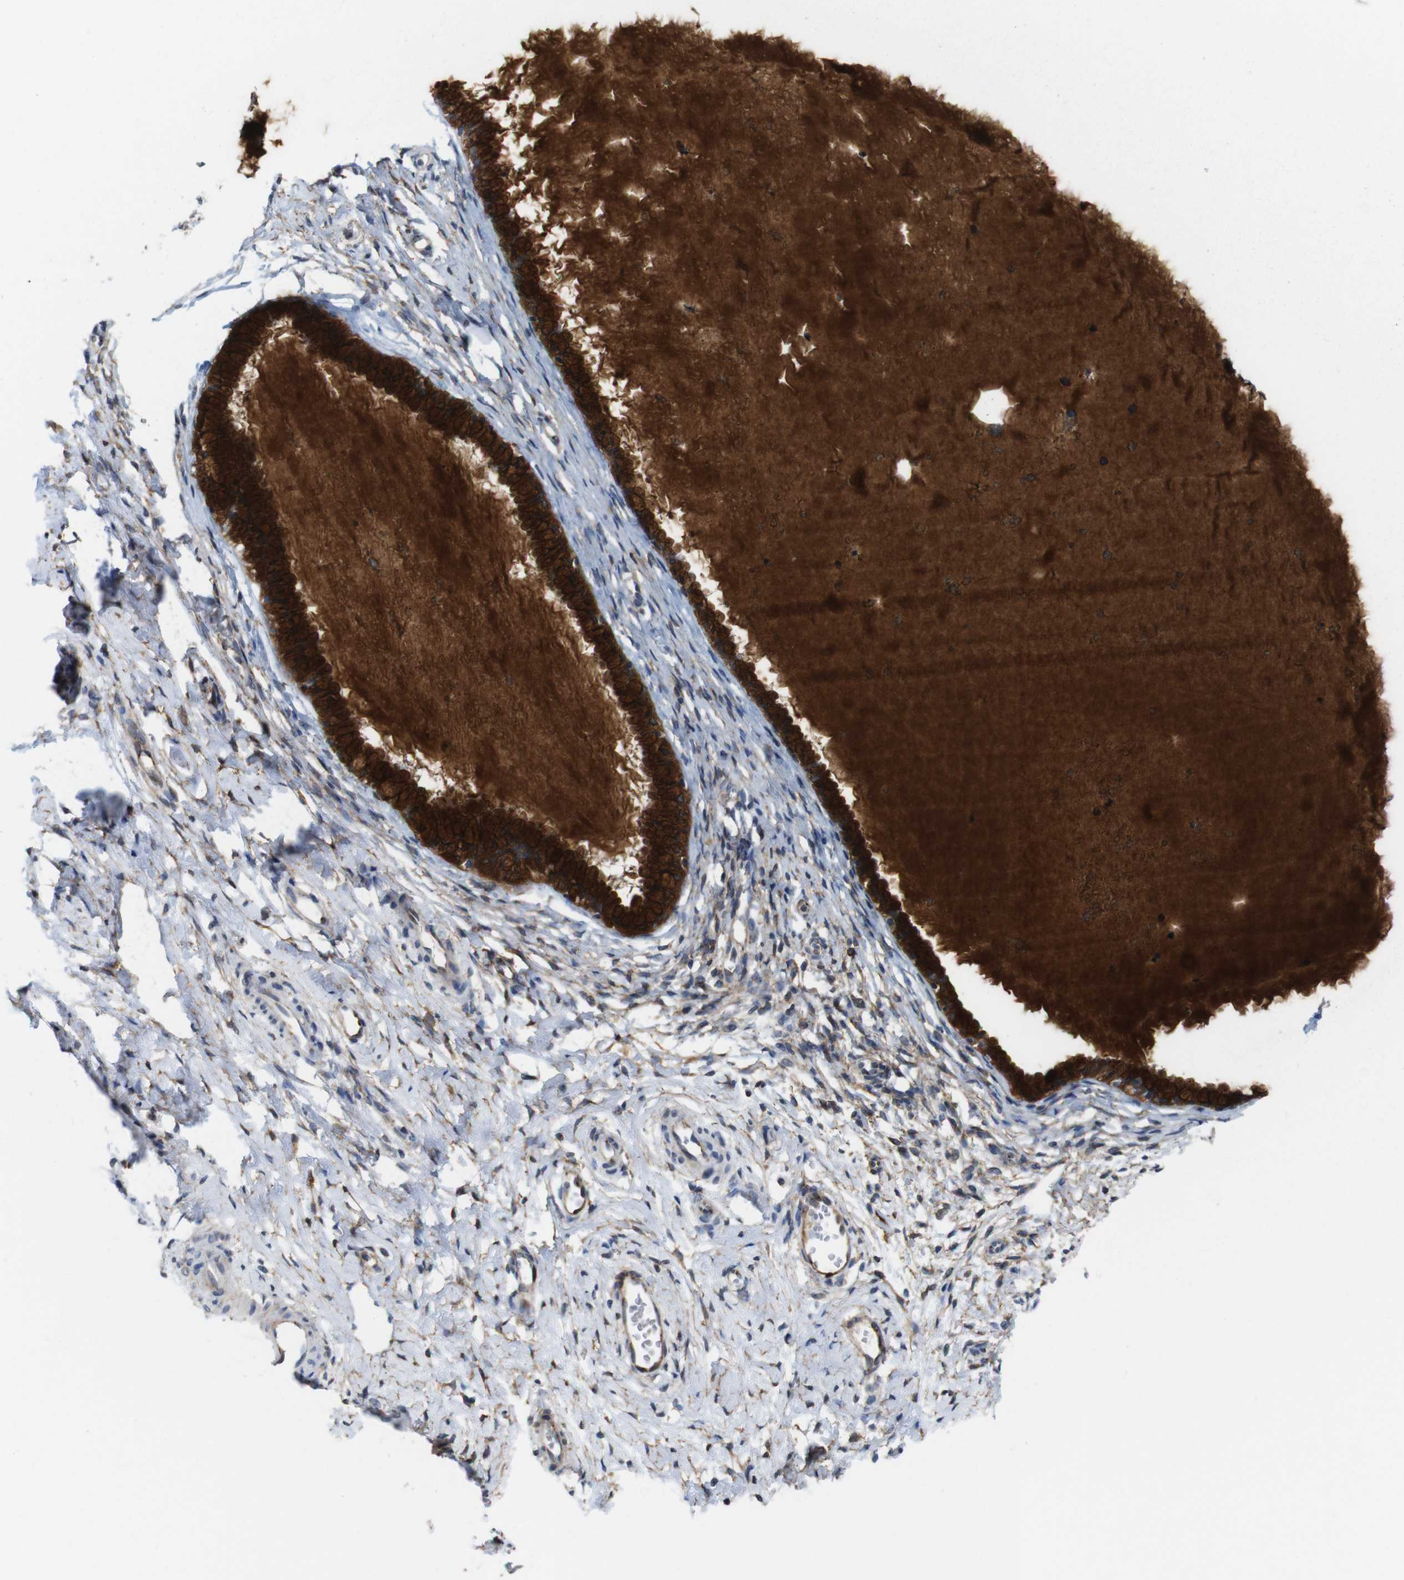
{"staining": {"intensity": "strong", "quantity": ">75%", "location": "cytoplasmic/membranous"}, "tissue": "cervix", "cell_type": "Glandular cells", "image_type": "normal", "snomed": [{"axis": "morphology", "description": "Normal tissue, NOS"}, {"axis": "topography", "description": "Cervix"}], "caption": "Immunohistochemistry image of normal cervix stained for a protein (brown), which demonstrates high levels of strong cytoplasmic/membranous expression in approximately >75% of glandular cells.", "gene": "EFCAB14", "patient": {"sex": "female", "age": 65}}